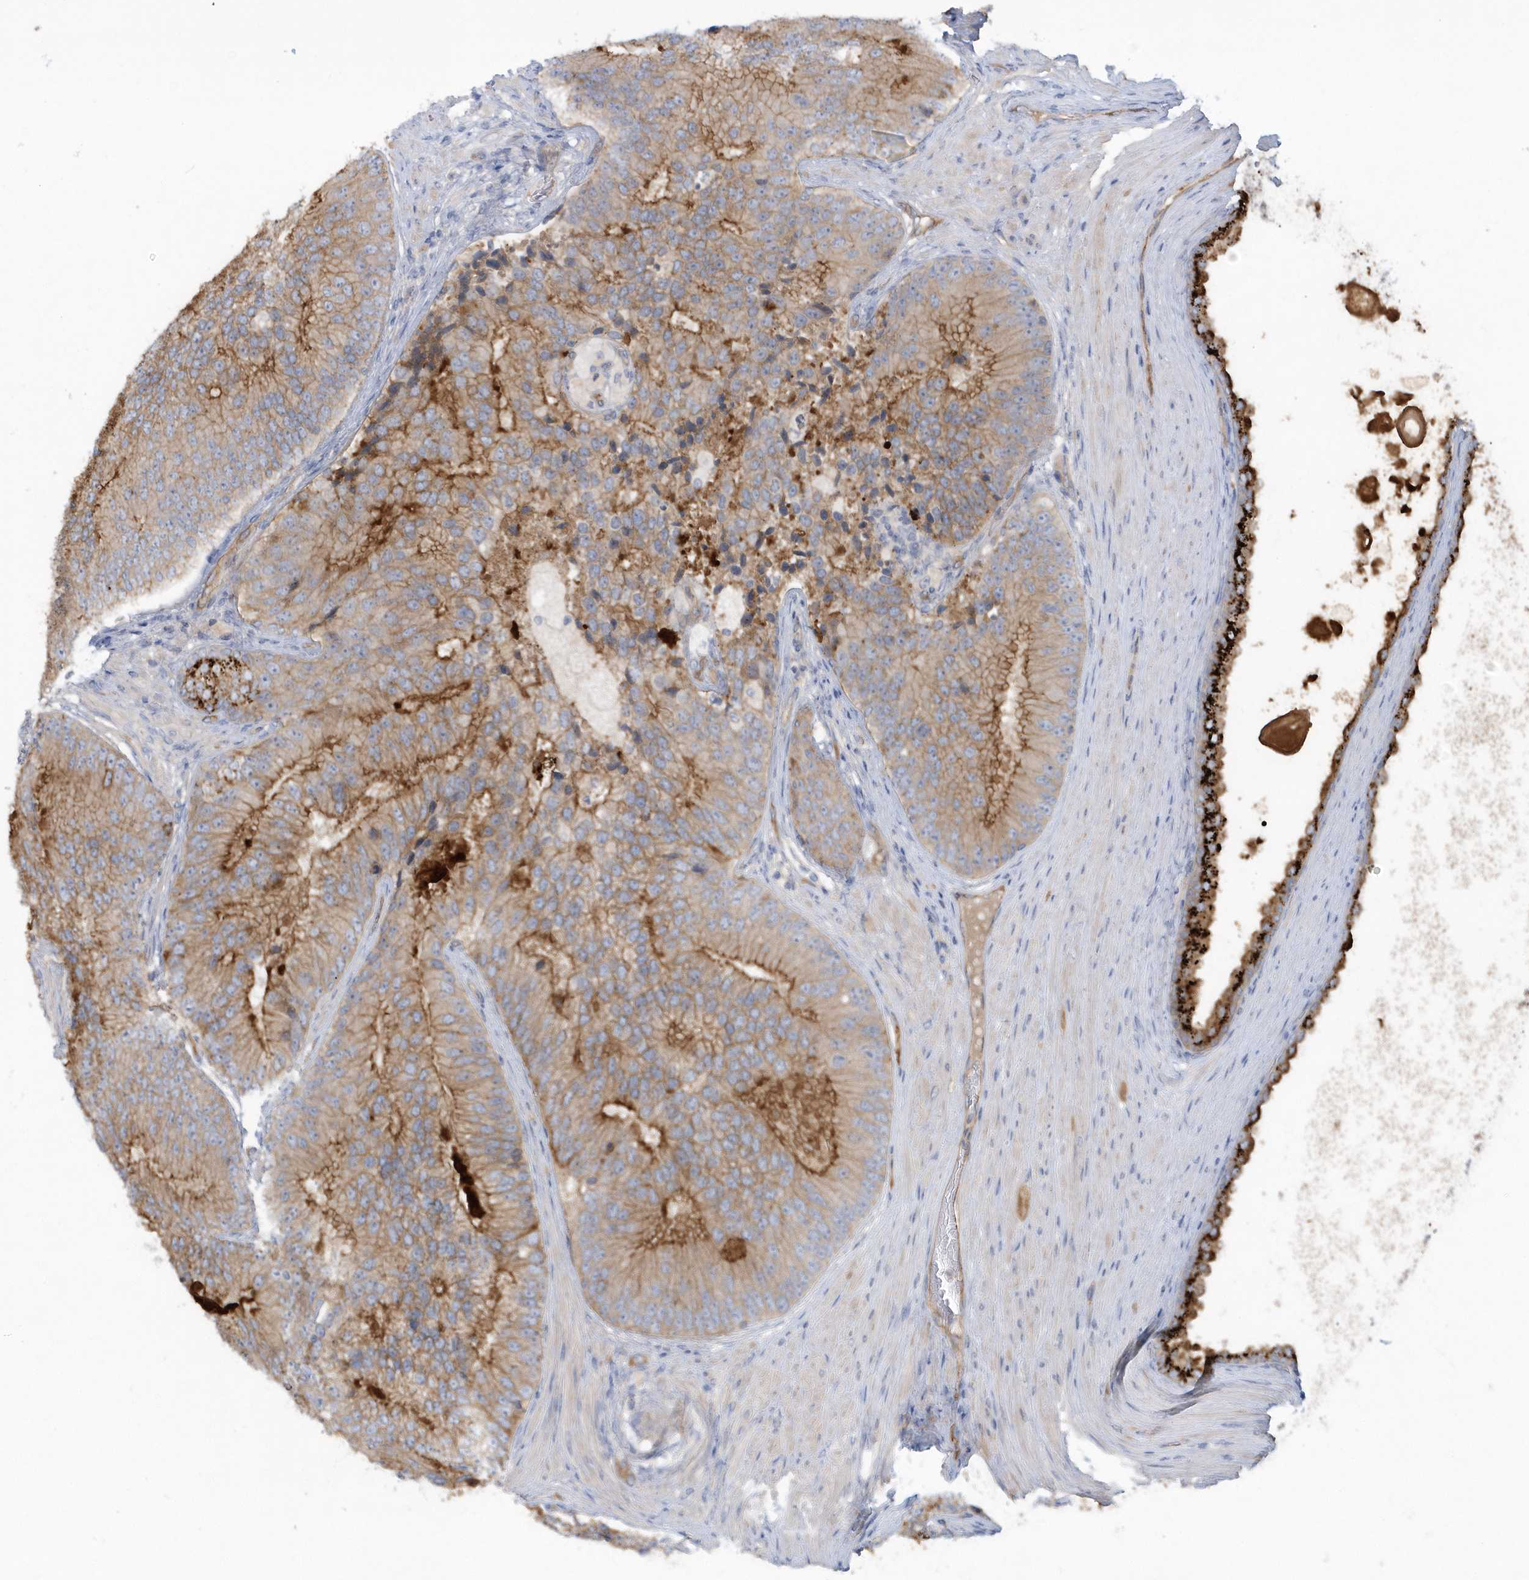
{"staining": {"intensity": "strong", "quantity": ">75%", "location": "cytoplasmic/membranous"}, "tissue": "prostate cancer", "cell_type": "Tumor cells", "image_type": "cancer", "snomed": [{"axis": "morphology", "description": "Adenocarcinoma, High grade"}, {"axis": "topography", "description": "Prostate"}], "caption": "Immunohistochemistry of human prostate cancer (high-grade adenocarcinoma) shows high levels of strong cytoplasmic/membranous staining in approximately >75% of tumor cells. The protein is shown in brown color, while the nuclei are stained blue.", "gene": "RAI14", "patient": {"sex": "male", "age": 70}}